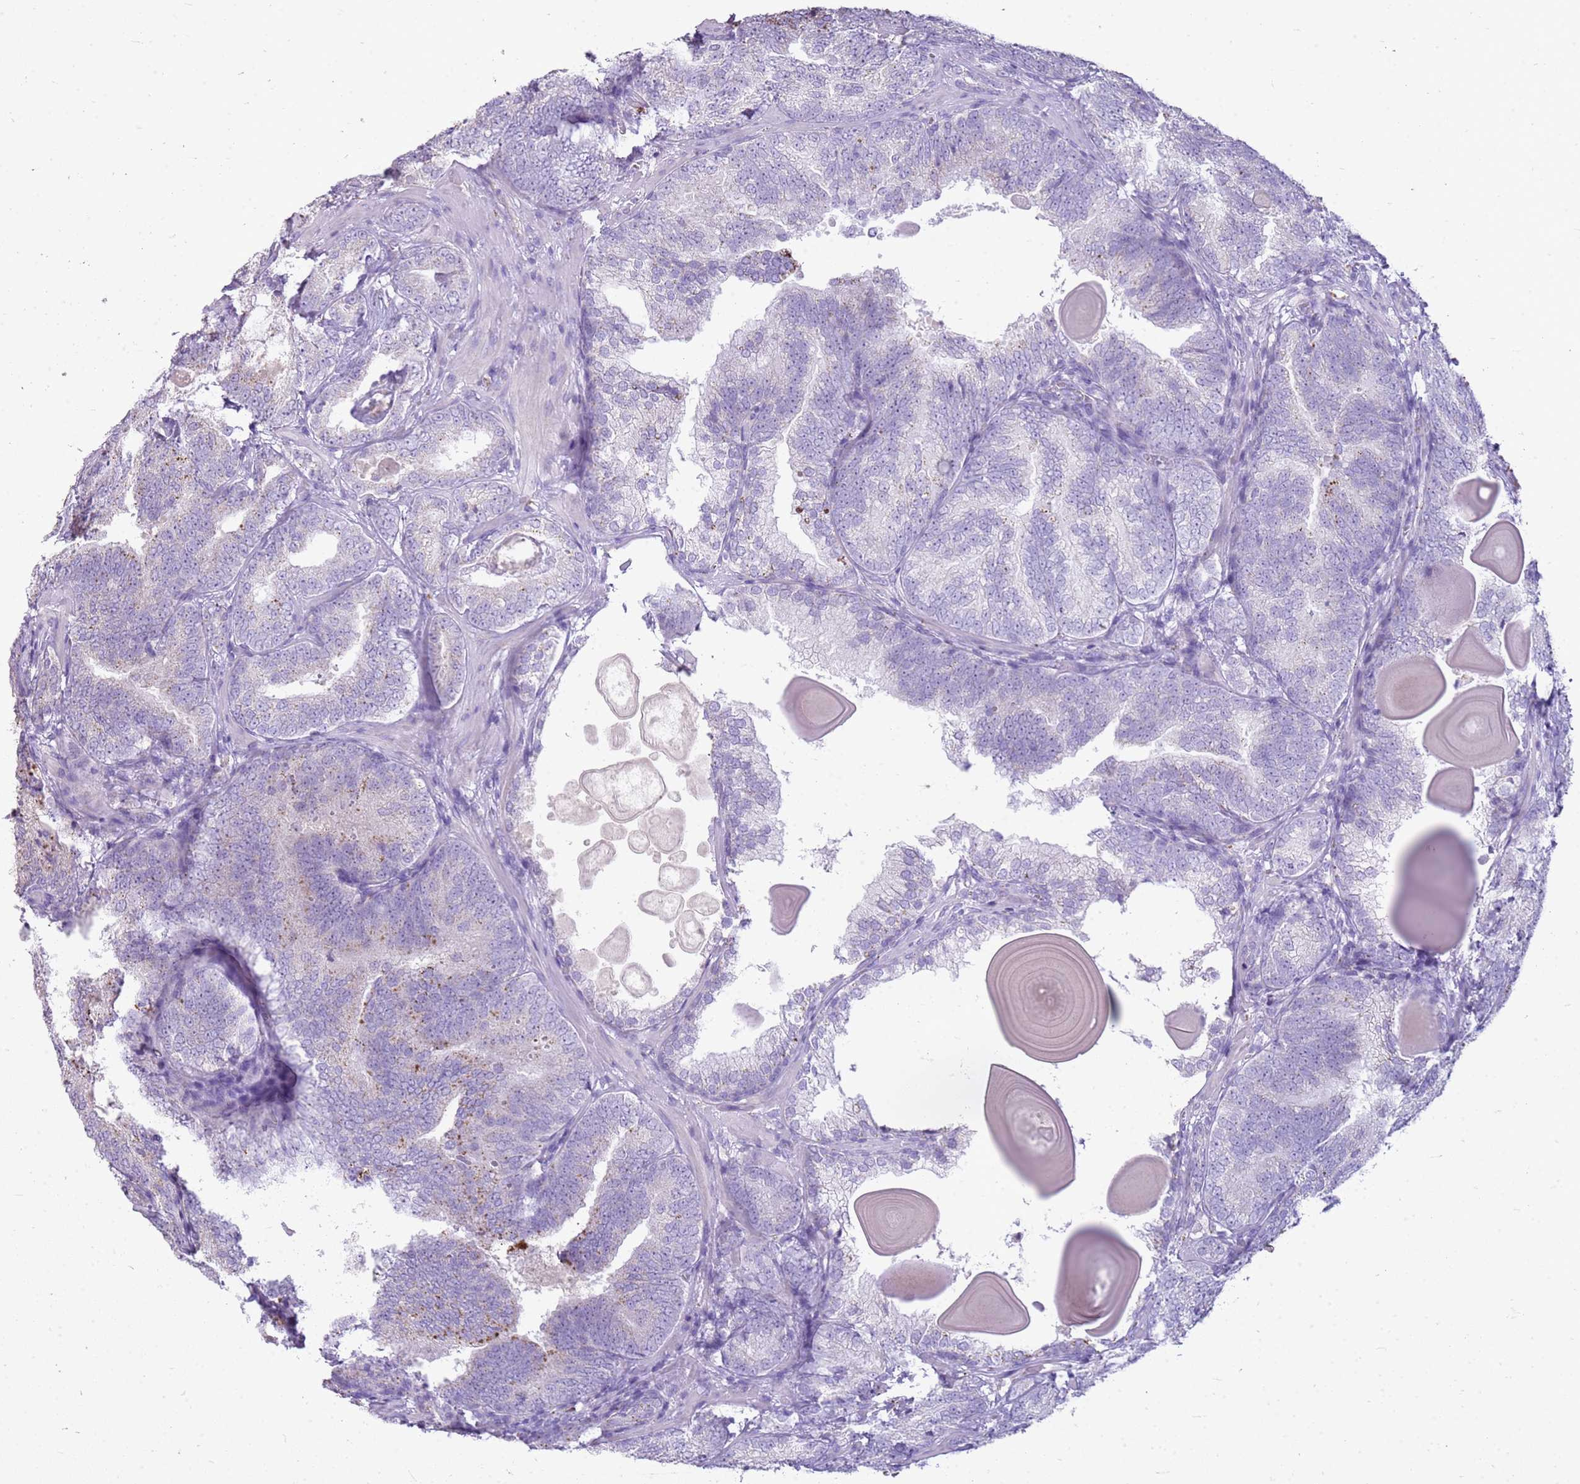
{"staining": {"intensity": "negative", "quantity": "none", "location": "none"}, "tissue": "prostate cancer", "cell_type": "Tumor cells", "image_type": "cancer", "snomed": [{"axis": "morphology", "description": "Adenocarcinoma, High grade"}, {"axis": "topography", "description": "Prostate"}], "caption": "This histopathology image is of prostate adenocarcinoma (high-grade) stained with immunohistochemistry to label a protein in brown with the nuclei are counter-stained blue. There is no staining in tumor cells.", "gene": "FABP2", "patient": {"sex": "male", "age": 66}}